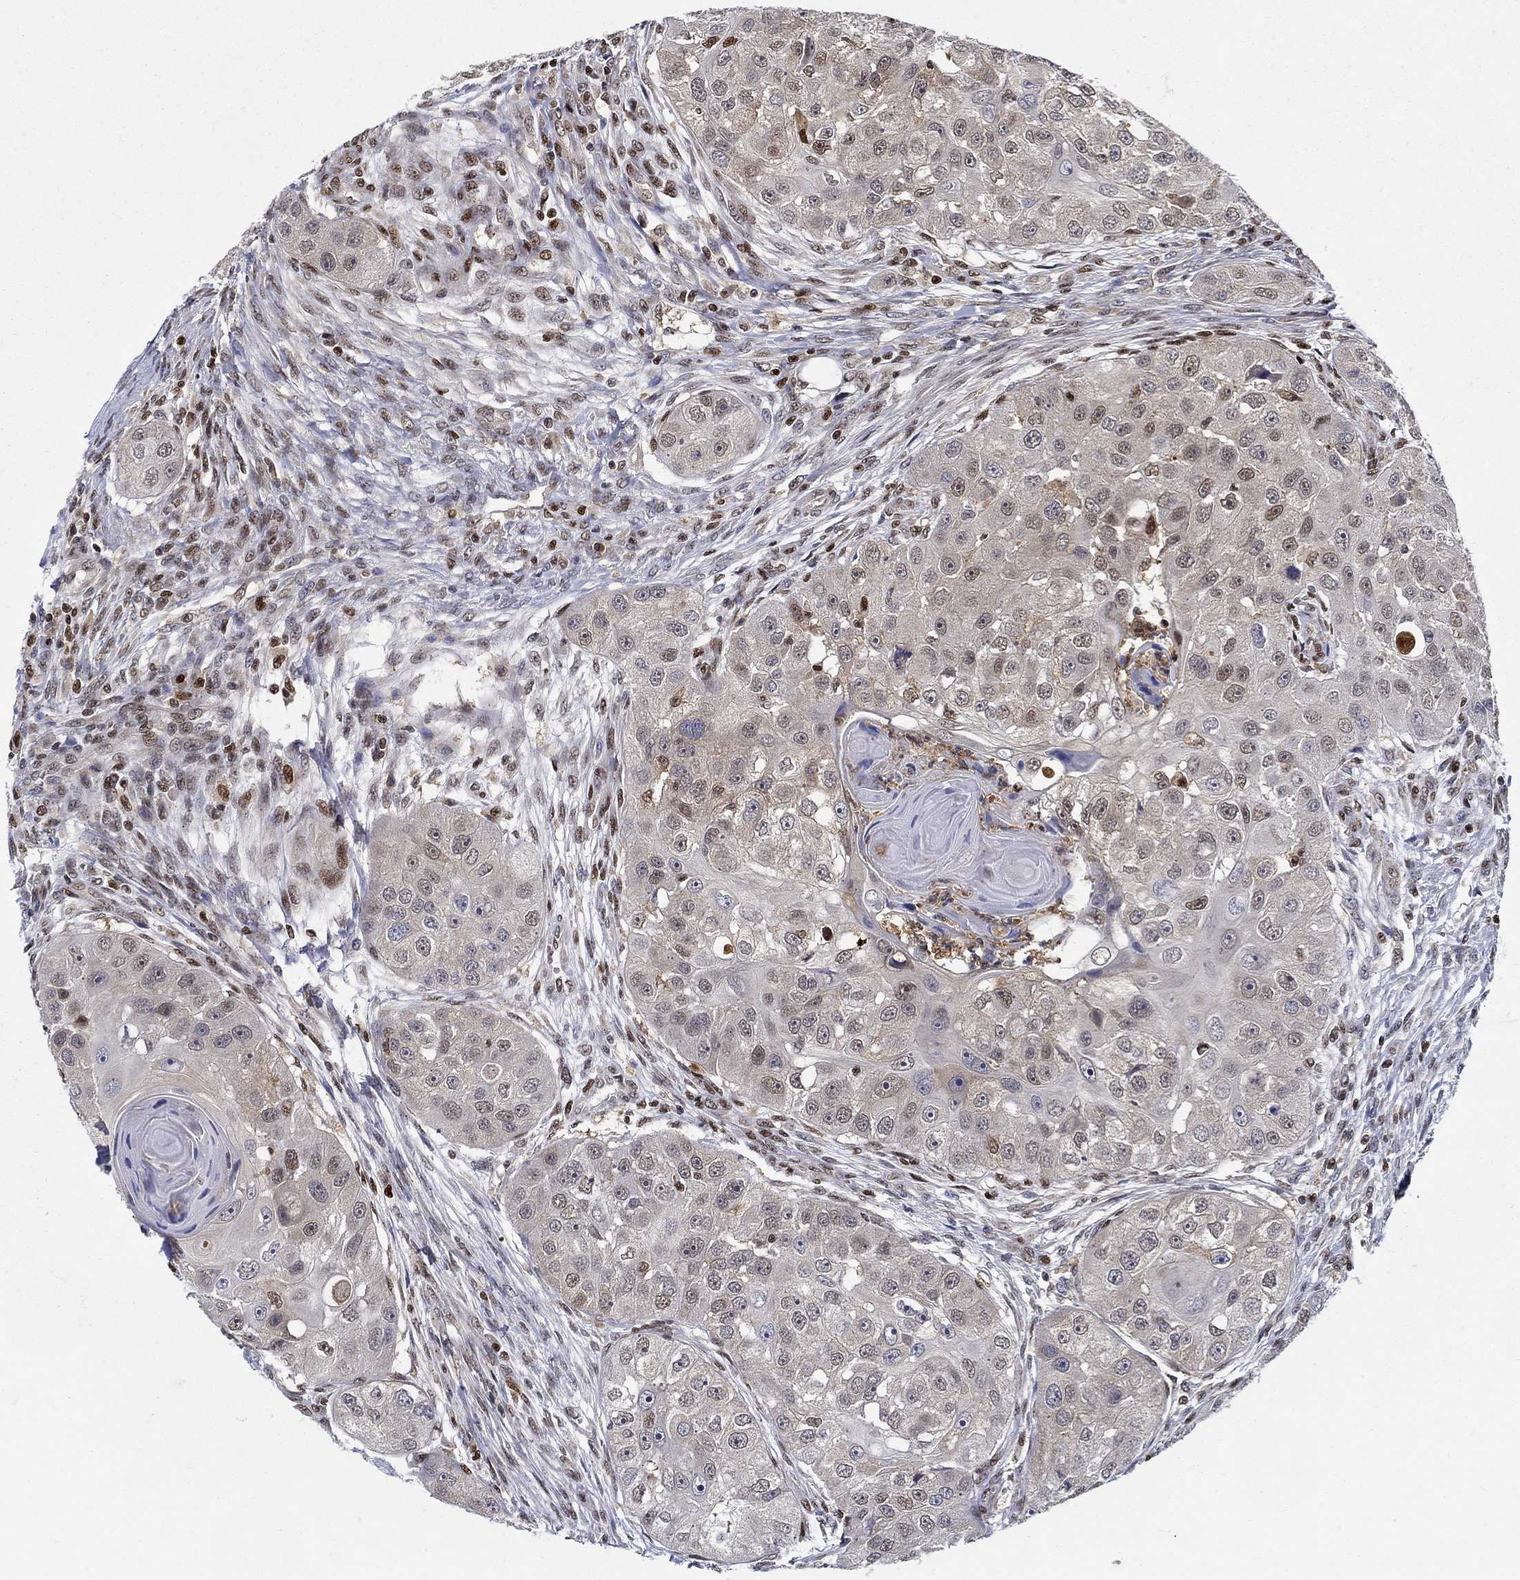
{"staining": {"intensity": "strong", "quantity": "25%-75%", "location": "nuclear"}, "tissue": "head and neck cancer", "cell_type": "Tumor cells", "image_type": "cancer", "snomed": [{"axis": "morphology", "description": "Squamous cell carcinoma, NOS"}, {"axis": "topography", "description": "Head-Neck"}], "caption": "IHC image of human head and neck squamous cell carcinoma stained for a protein (brown), which shows high levels of strong nuclear positivity in about 25%-75% of tumor cells.", "gene": "ZNF594", "patient": {"sex": "male", "age": 51}}